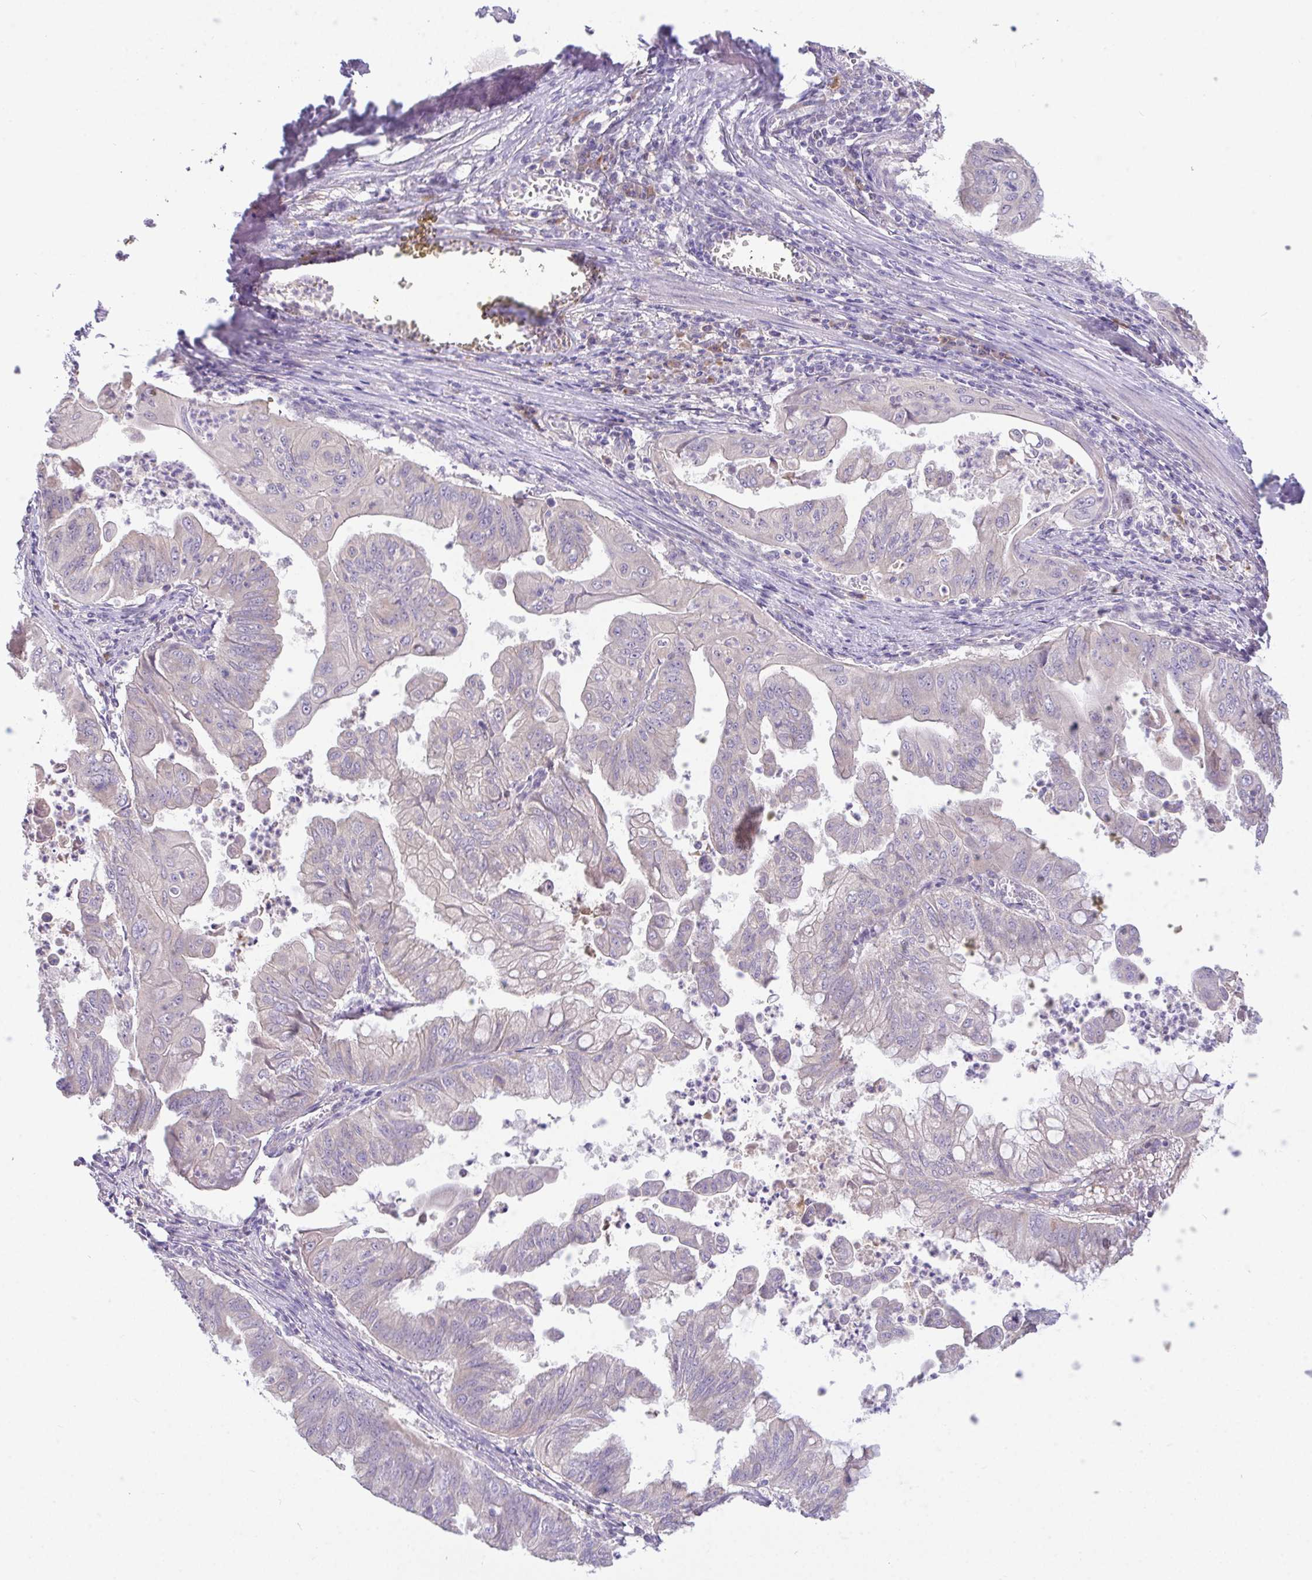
{"staining": {"intensity": "negative", "quantity": "none", "location": "none"}, "tissue": "stomach cancer", "cell_type": "Tumor cells", "image_type": "cancer", "snomed": [{"axis": "morphology", "description": "Adenocarcinoma, NOS"}, {"axis": "topography", "description": "Stomach, upper"}], "caption": "Immunohistochemical staining of human adenocarcinoma (stomach) demonstrates no significant staining in tumor cells.", "gene": "ZNF581", "patient": {"sex": "male", "age": 80}}